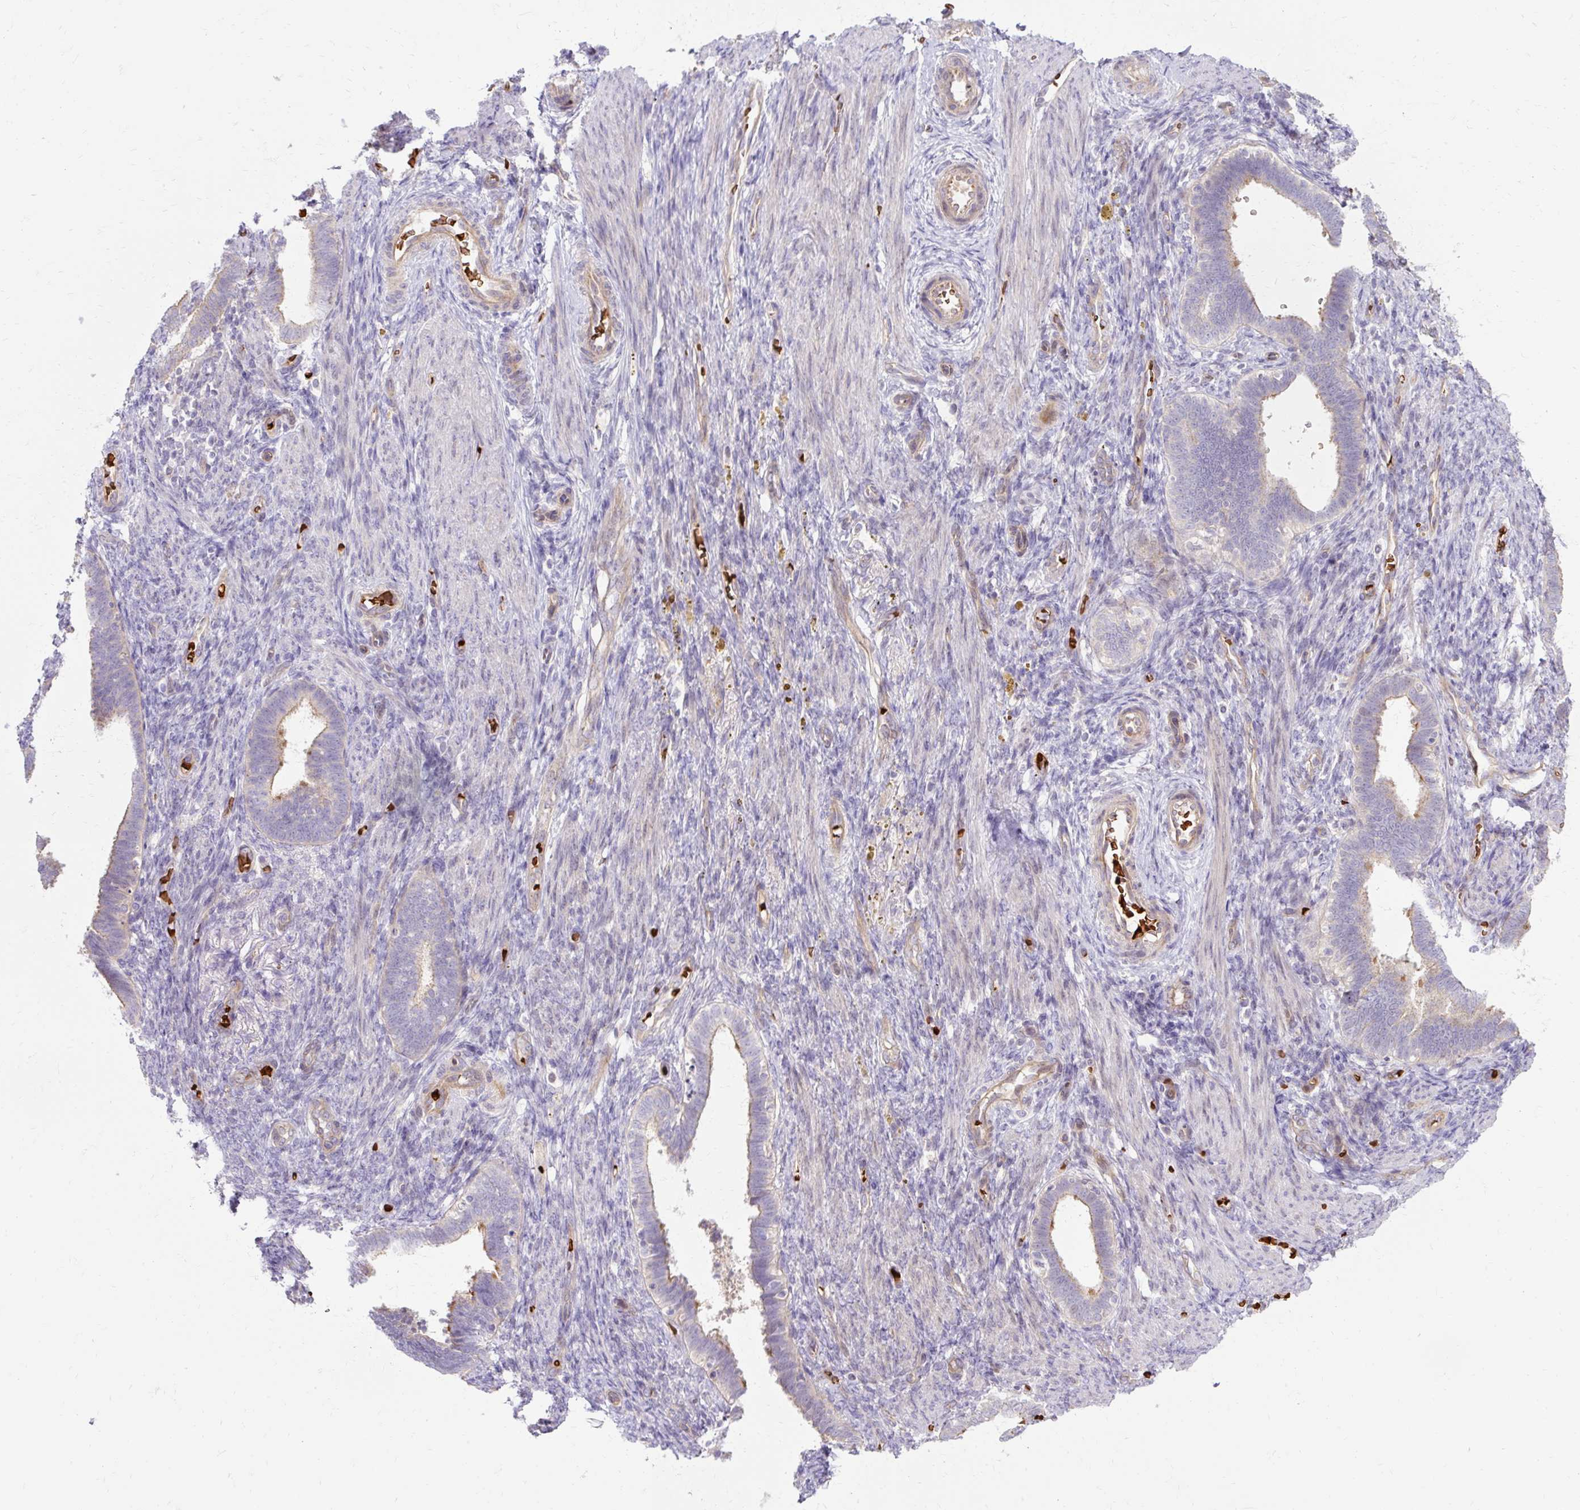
{"staining": {"intensity": "negative", "quantity": "none", "location": "none"}, "tissue": "endometrium", "cell_type": "Cells in endometrial stroma", "image_type": "normal", "snomed": [{"axis": "morphology", "description": "Normal tissue, NOS"}, {"axis": "topography", "description": "Endometrium"}], "caption": "This photomicrograph is of benign endometrium stained with immunohistochemistry to label a protein in brown with the nuclei are counter-stained blue. There is no positivity in cells in endometrial stroma. Brightfield microscopy of immunohistochemistry stained with DAB (brown) and hematoxylin (blue), captured at high magnification.", "gene": "USHBP1", "patient": {"sex": "female", "age": 34}}